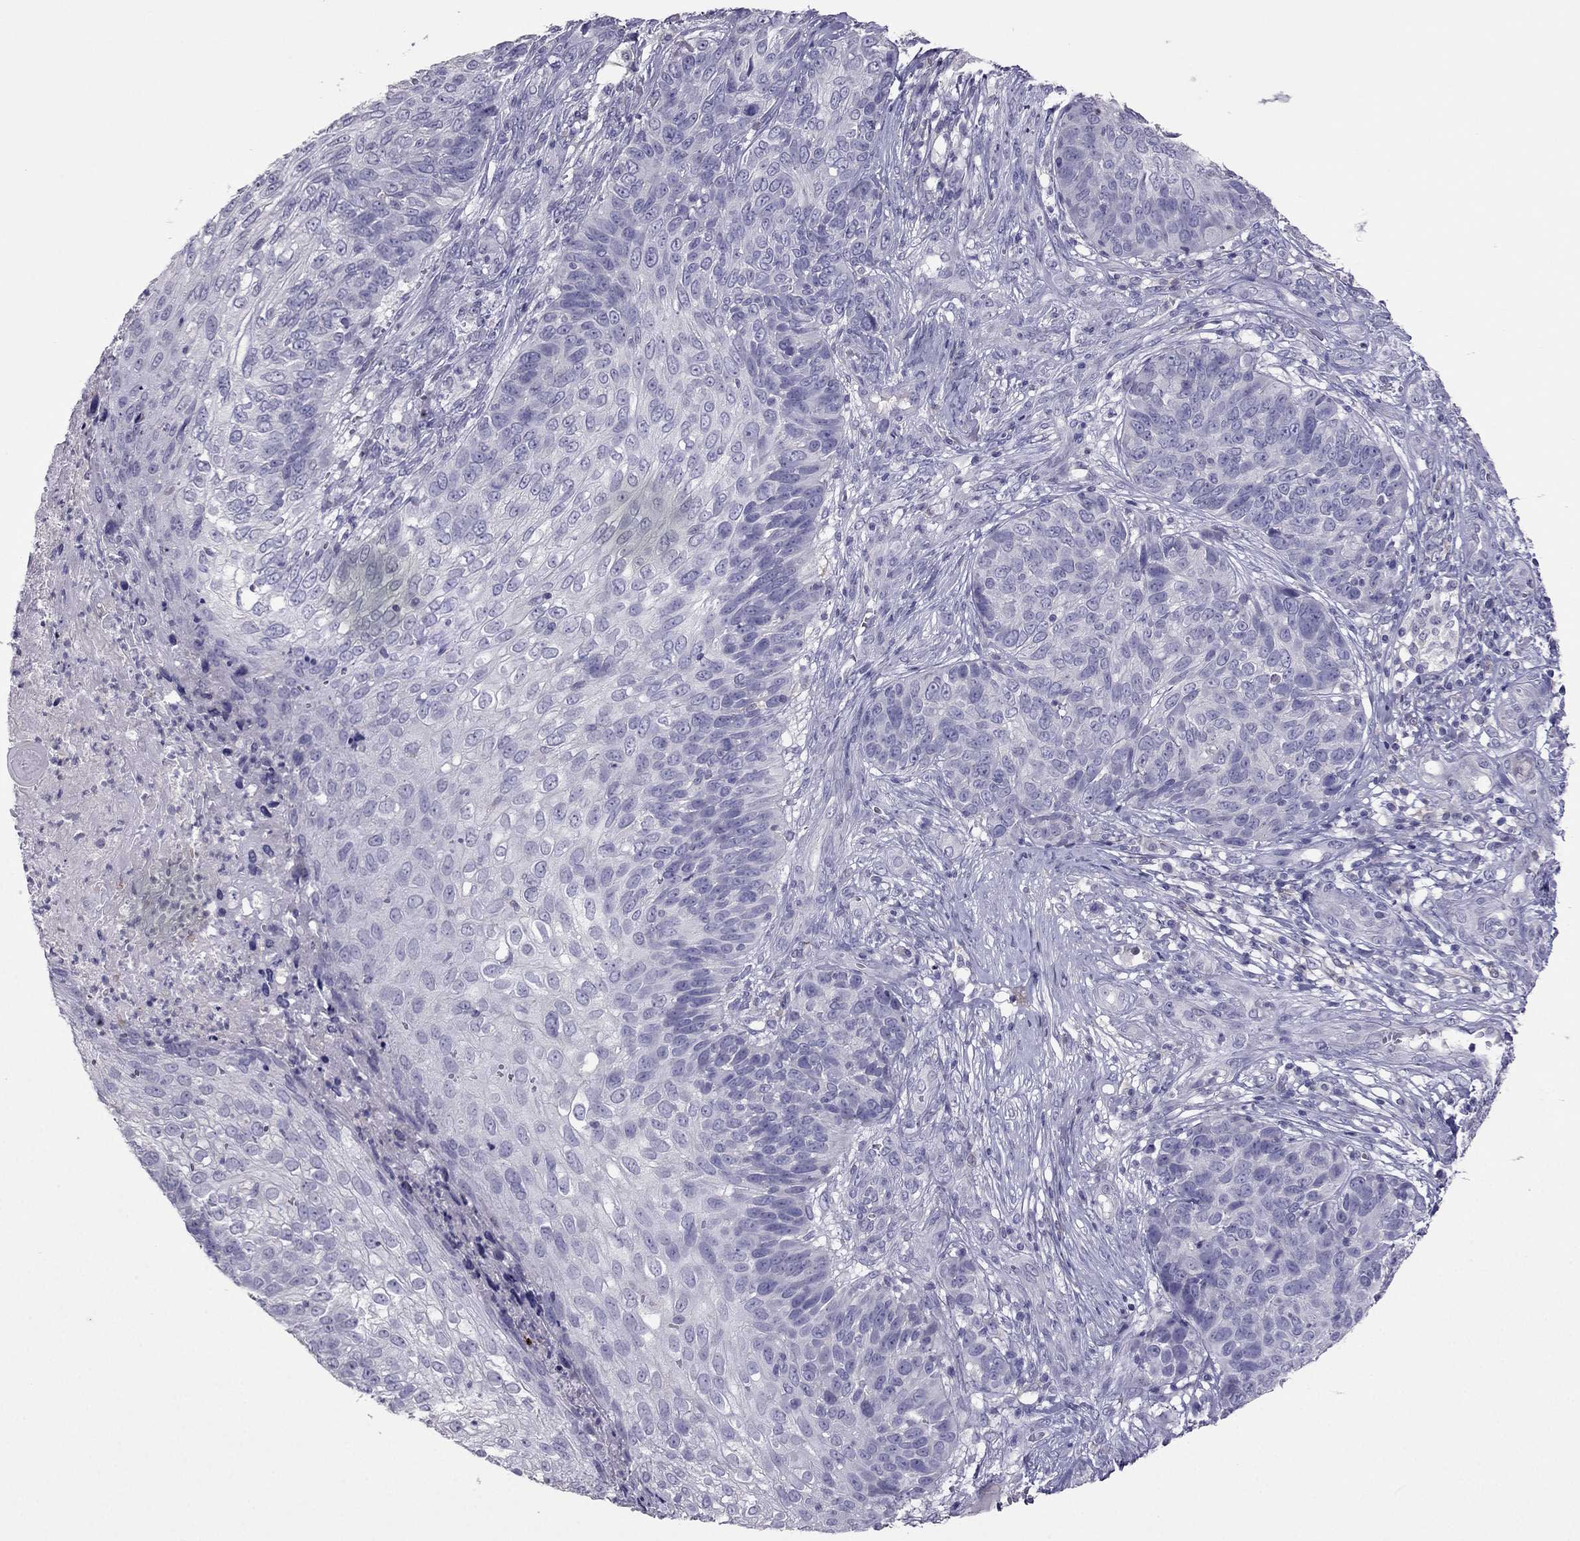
{"staining": {"intensity": "negative", "quantity": "none", "location": "none"}, "tissue": "skin cancer", "cell_type": "Tumor cells", "image_type": "cancer", "snomed": [{"axis": "morphology", "description": "Squamous cell carcinoma, NOS"}, {"axis": "topography", "description": "Skin"}], "caption": "Tumor cells are negative for protein expression in human skin cancer (squamous cell carcinoma).", "gene": "RGS8", "patient": {"sex": "male", "age": 92}}